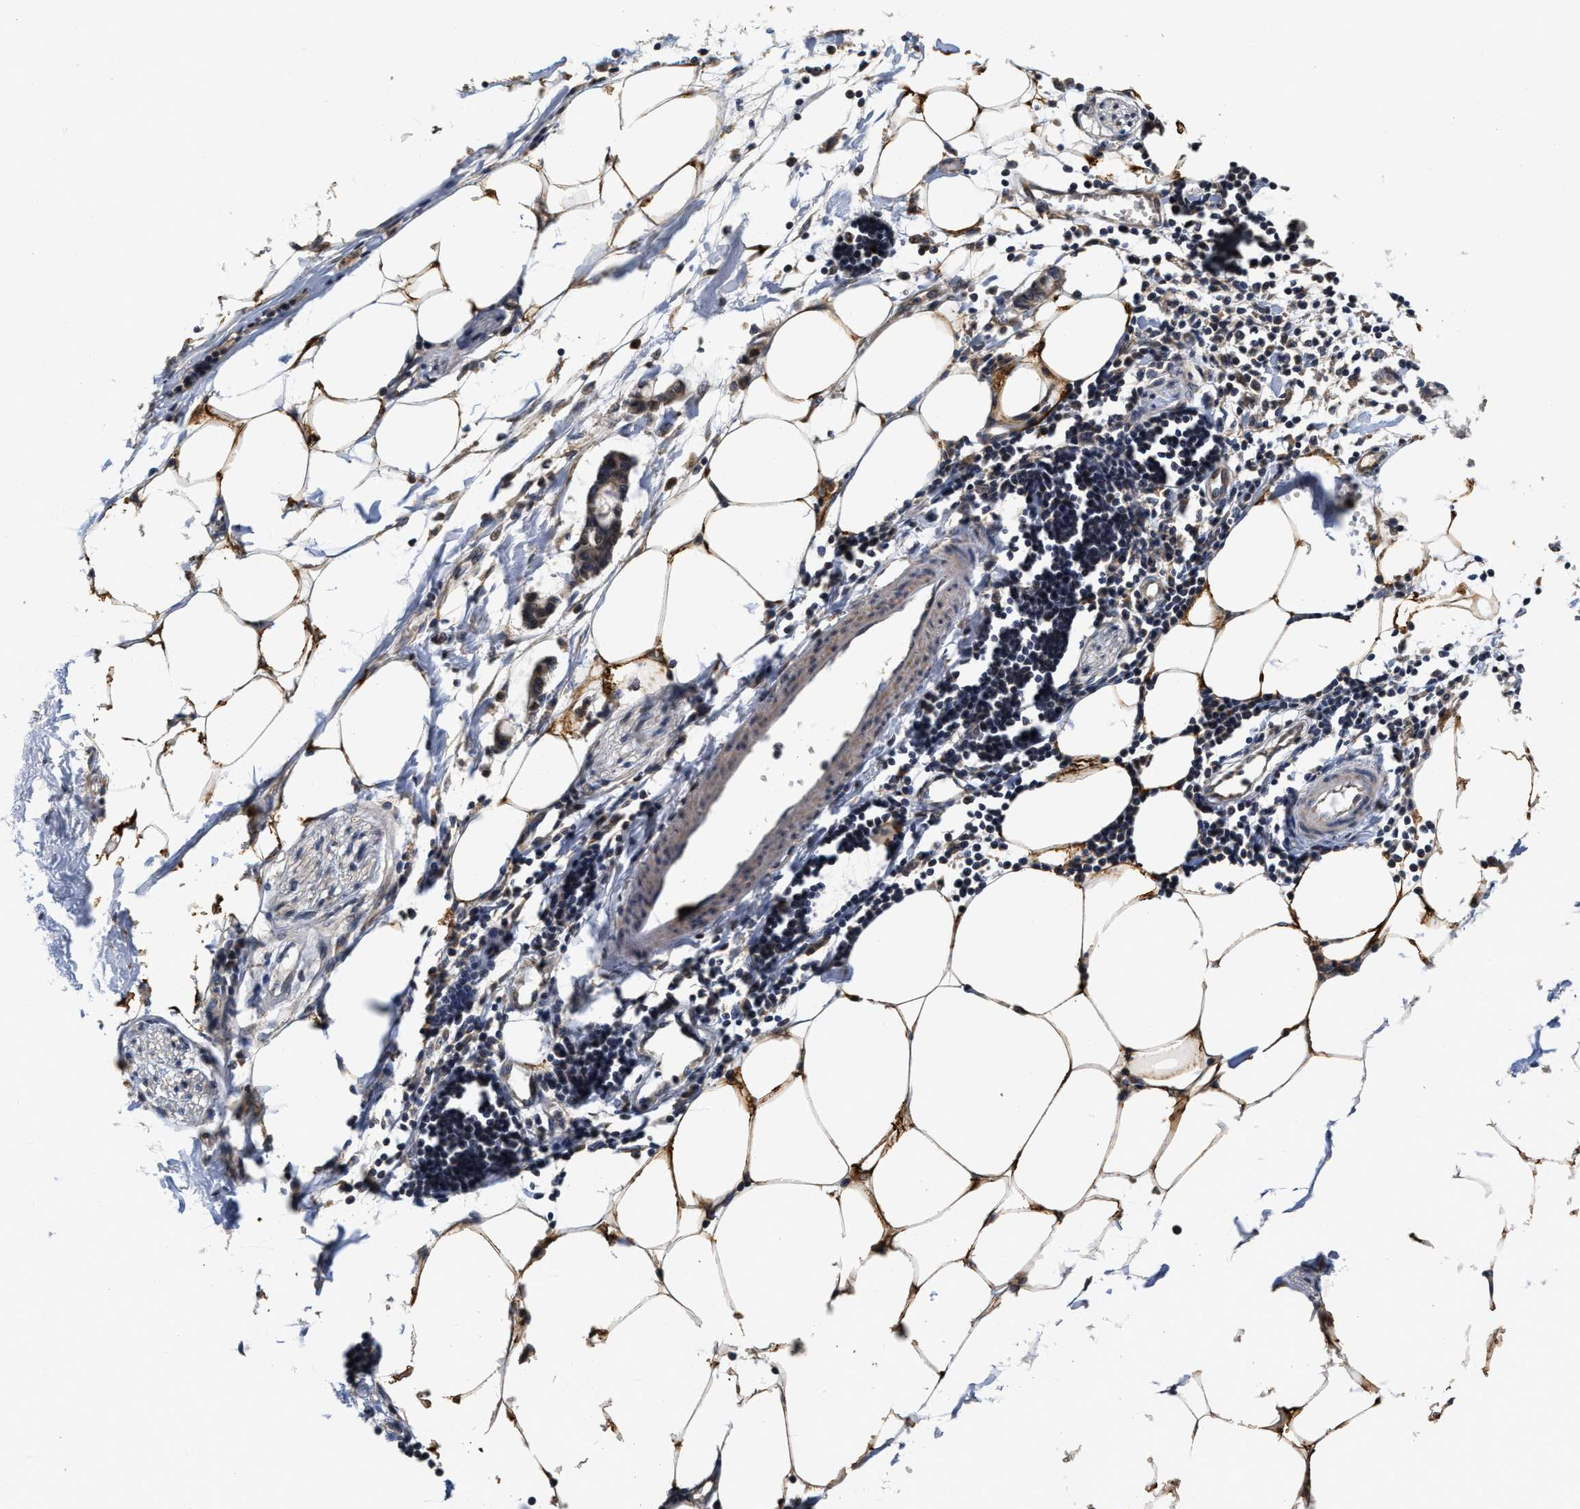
{"staining": {"intensity": "moderate", "quantity": ">75%", "location": "cytoplasmic/membranous"}, "tissue": "adipose tissue", "cell_type": "Adipocytes", "image_type": "normal", "snomed": [{"axis": "morphology", "description": "Normal tissue, NOS"}, {"axis": "morphology", "description": "Adenocarcinoma, NOS"}, {"axis": "topography", "description": "Colon"}, {"axis": "topography", "description": "Peripheral nerve tissue"}], "caption": "A high-resolution micrograph shows immunohistochemistry staining of unremarkable adipose tissue, which displays moderate cytoplasmic/membranous expression in approximately >75% of adipocytes.", "gene": "SCYL2", "patient": {"sex": "male", "age": 14}}